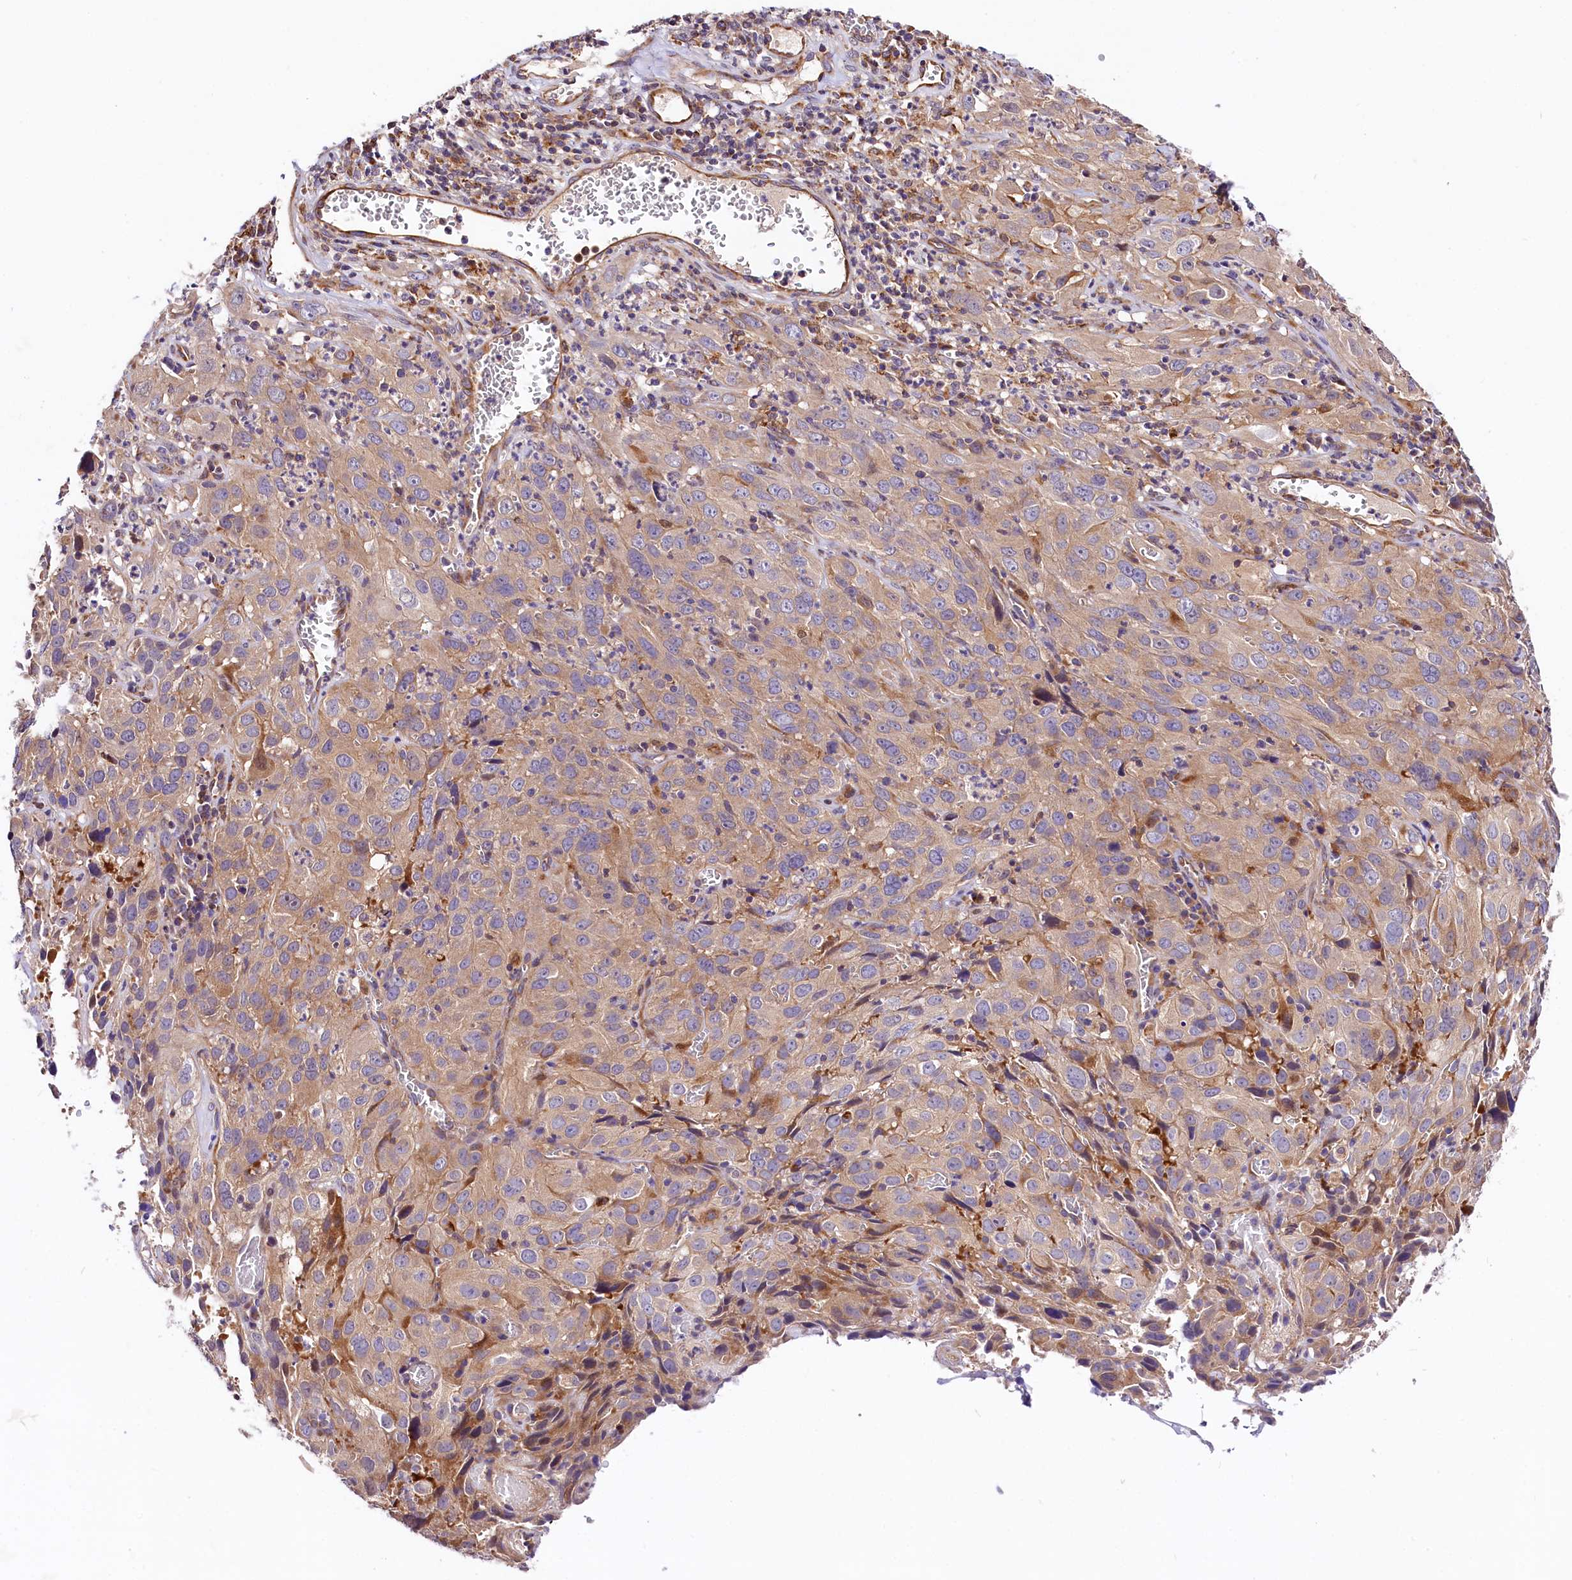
{"staining": {"intensity": "weak", "quantity": "25%-75%", "location": "cytoplasmic/membranous"}, "tissue": "cervical cancer", "cell_type": "Tumor cells", "image_type": "cancer", "snomed": [{"axis": "morphology", "description": "Squamous cell carcinoma, NOS"}, {"axis": "topography", "description": "Cervix"}], "caption": "This is an image of immunohistochemistry staining of cervical squamous cell carcinoma, which shows weak positivity in the cytoplasmic/membranous of tumor cells.", "gene": "ARMC6", "patient": {"sex": "female", "age": 32}}